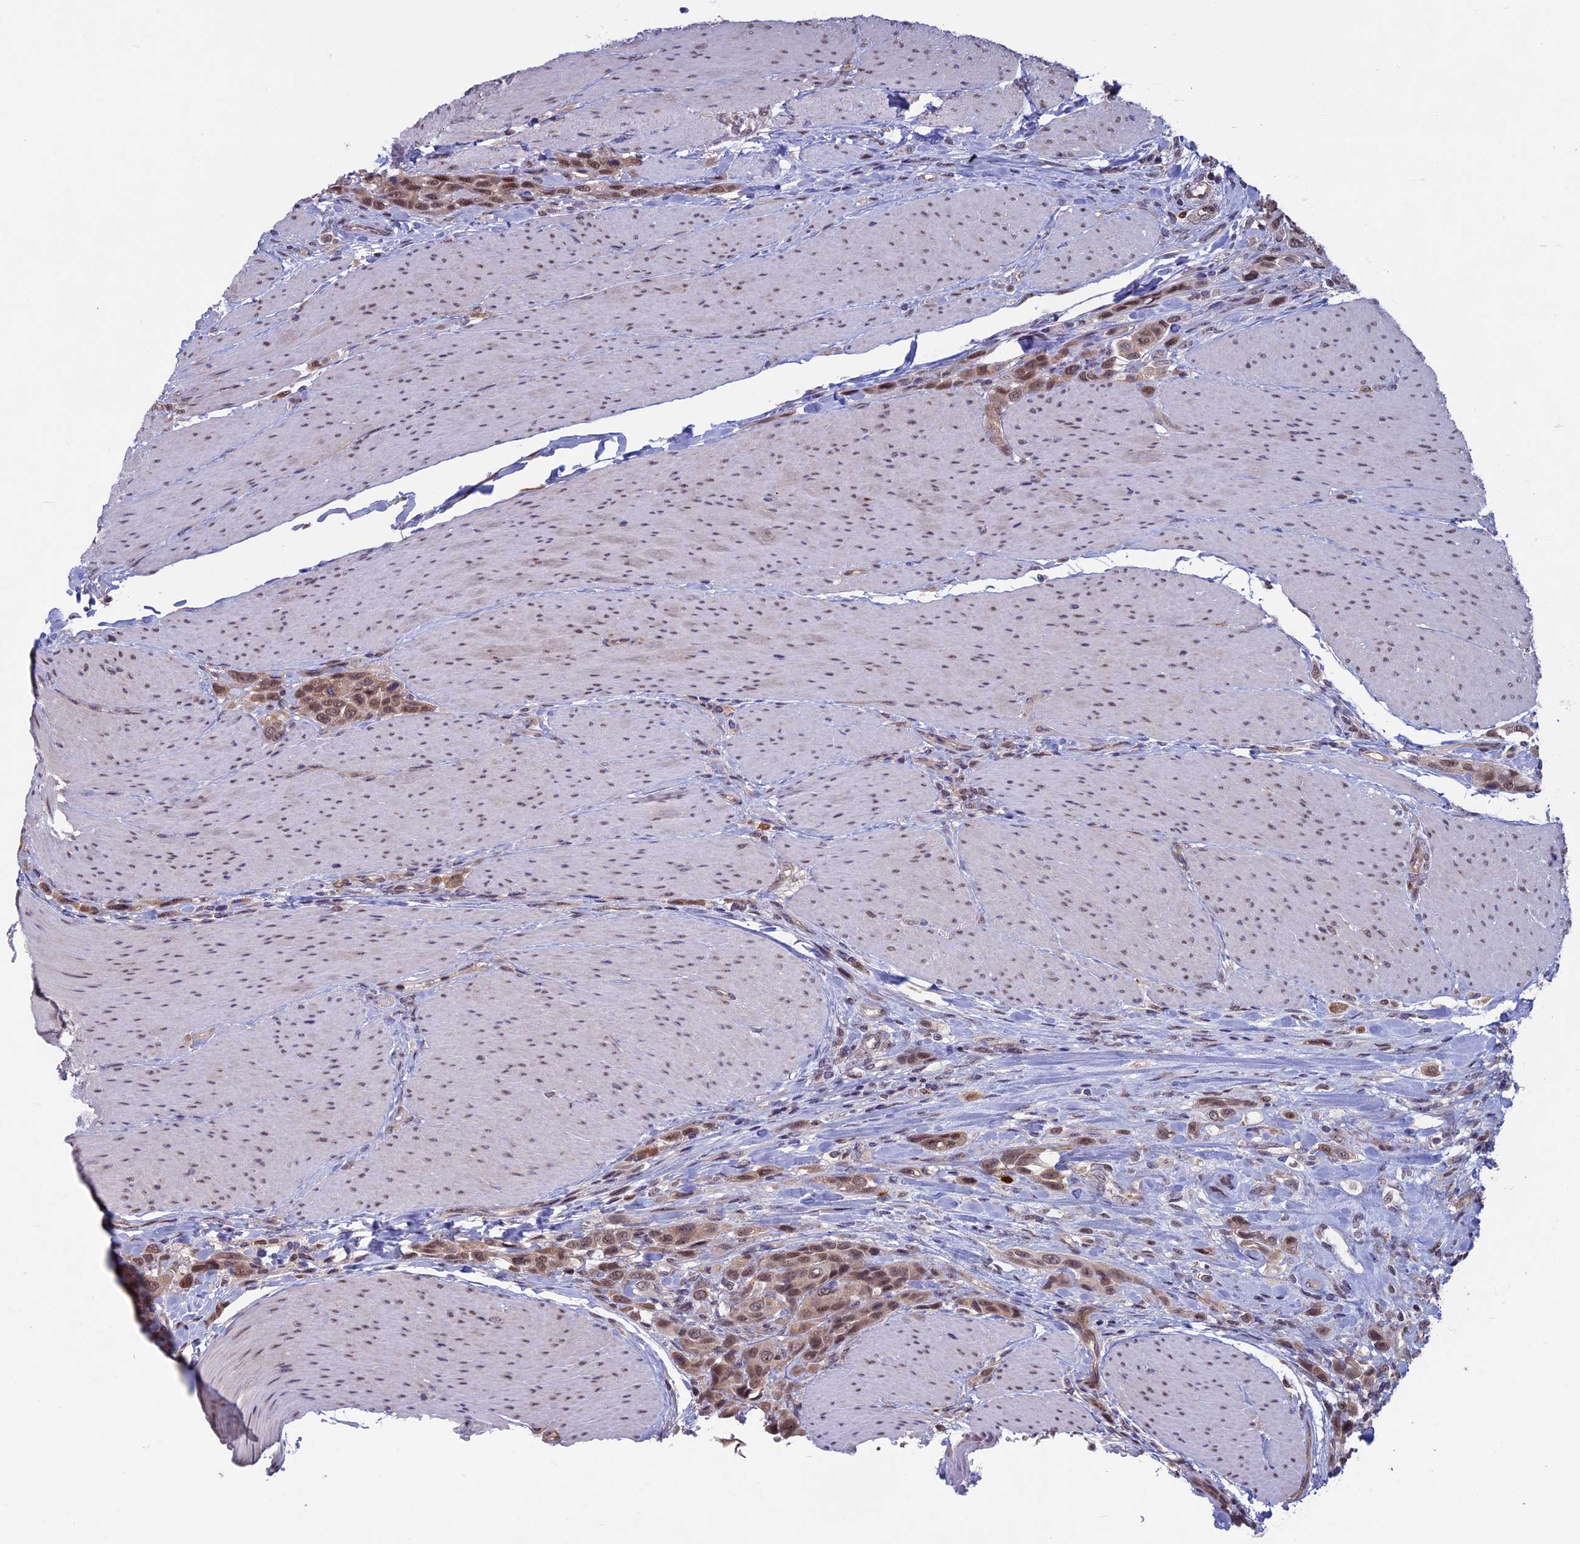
{"staining": {"intensity": "moderate", "quantity": ">75%", "location": "cytoplasmic/membranous,nuclear"}, "tissue": "urothelial cancer", "cell_type": "Tumor cells", "image_type": "cancer", "snomed": [{"axis": "morphology", "description": "Urothelial carcinoma, High grade"}, {"axis": "topography", "description": "Urinary bladder"}], "caption": "Tumor cells display moderate cytoplasmic/membranous and nuclear staining in about >75% of cells in urothelial carcinoma (high-grade).", "gene": "SPIRE1", "patient": {"sex": "male", "age": 50}}